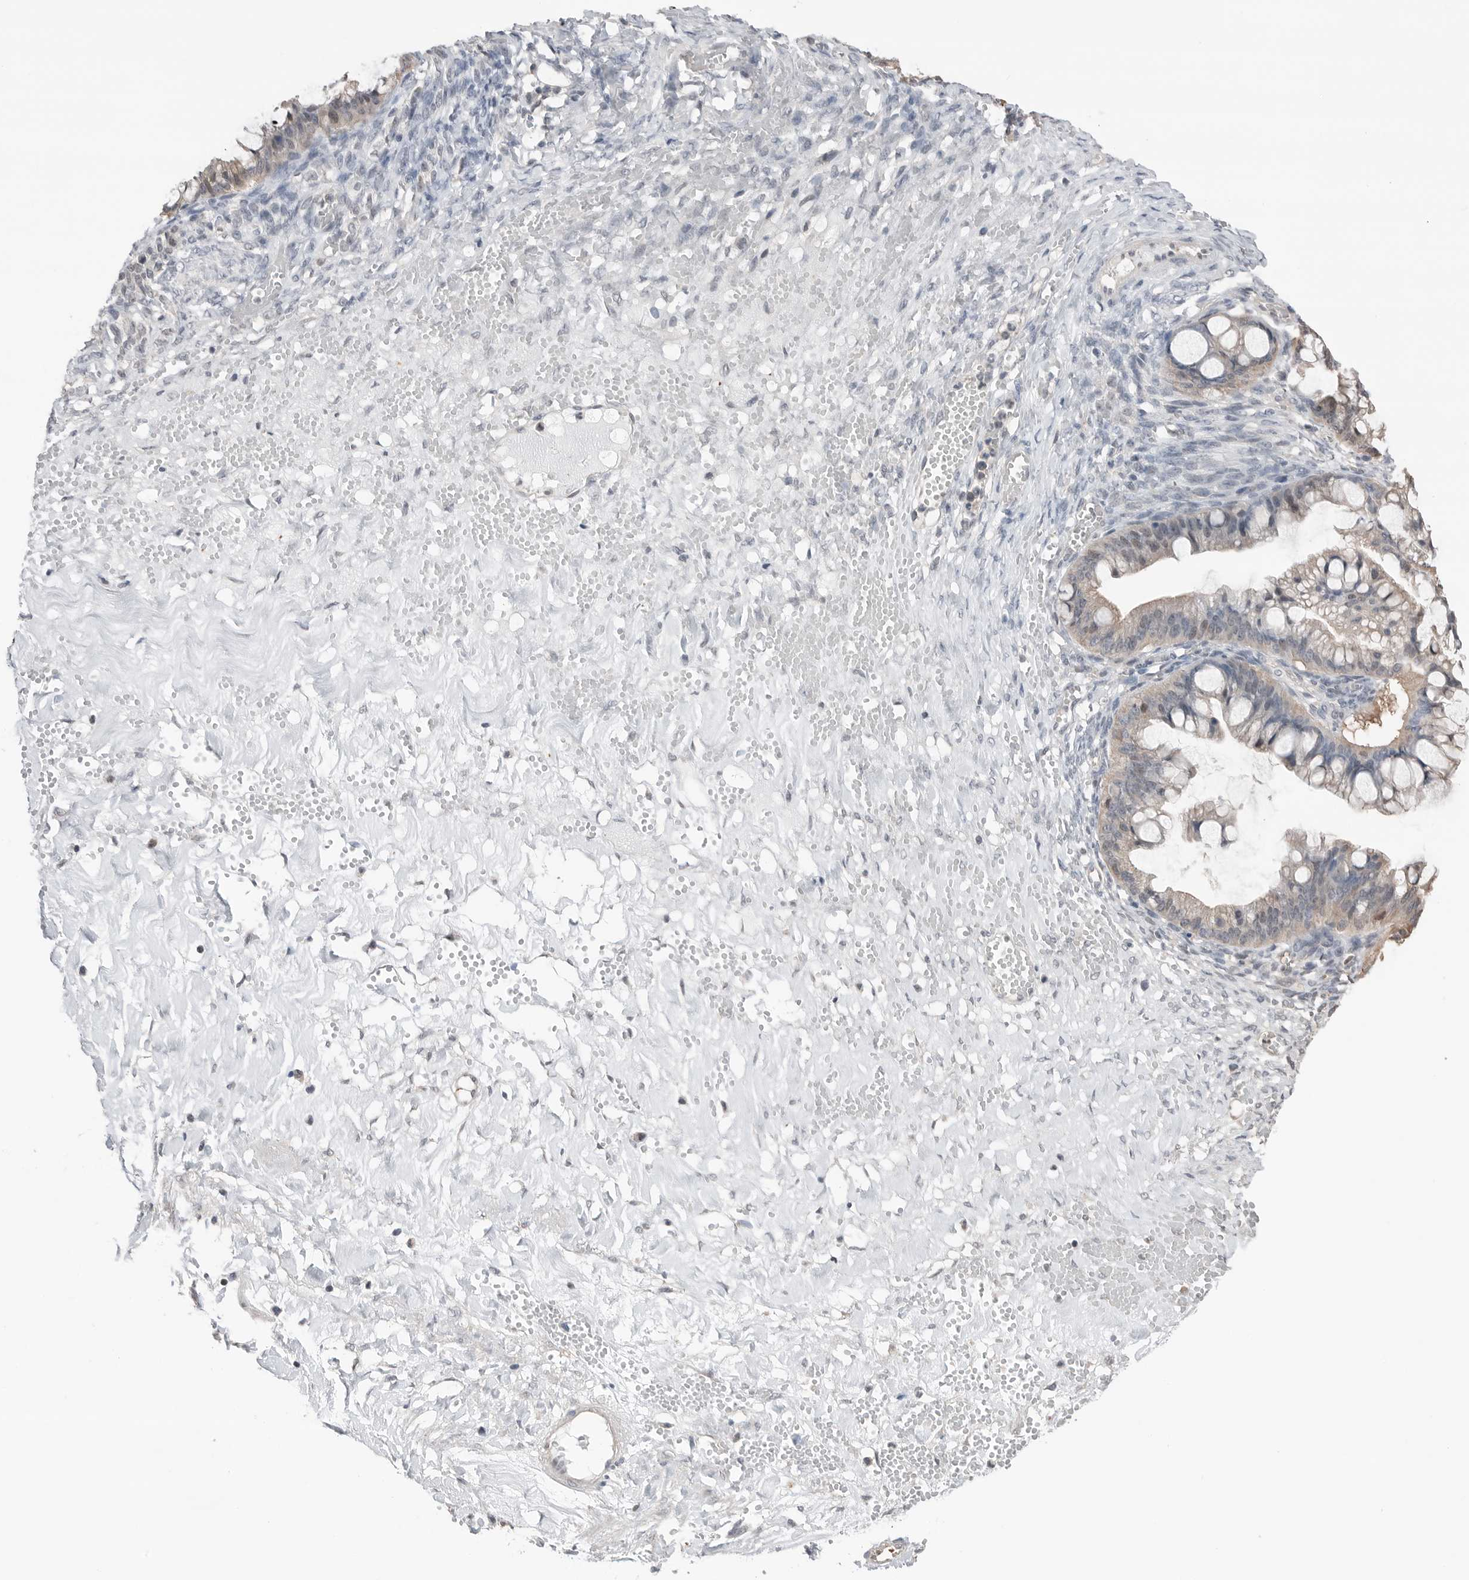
{"staining": {"intensity": "weak", "quantity": "<25%", "location": "nuclear"}, "tissue": "ovarian cancer", "cell_type": "Tumor cells", "image_type": "cancer", "snomed": [{"axis": "morphology", "description": "Cystadenocarcinoma, mucinous, NOS"}, {"axis": "topography", "description": "Ovary"}], "caption": "A high-resolution image shows immunohistochemistry staining of ovarian mucinous cystadenocarcinoma, which demonstrates no significant expression in tumor cells.", "gene": "PEAK1", "patient": {"sex": "female", "age": 73}}